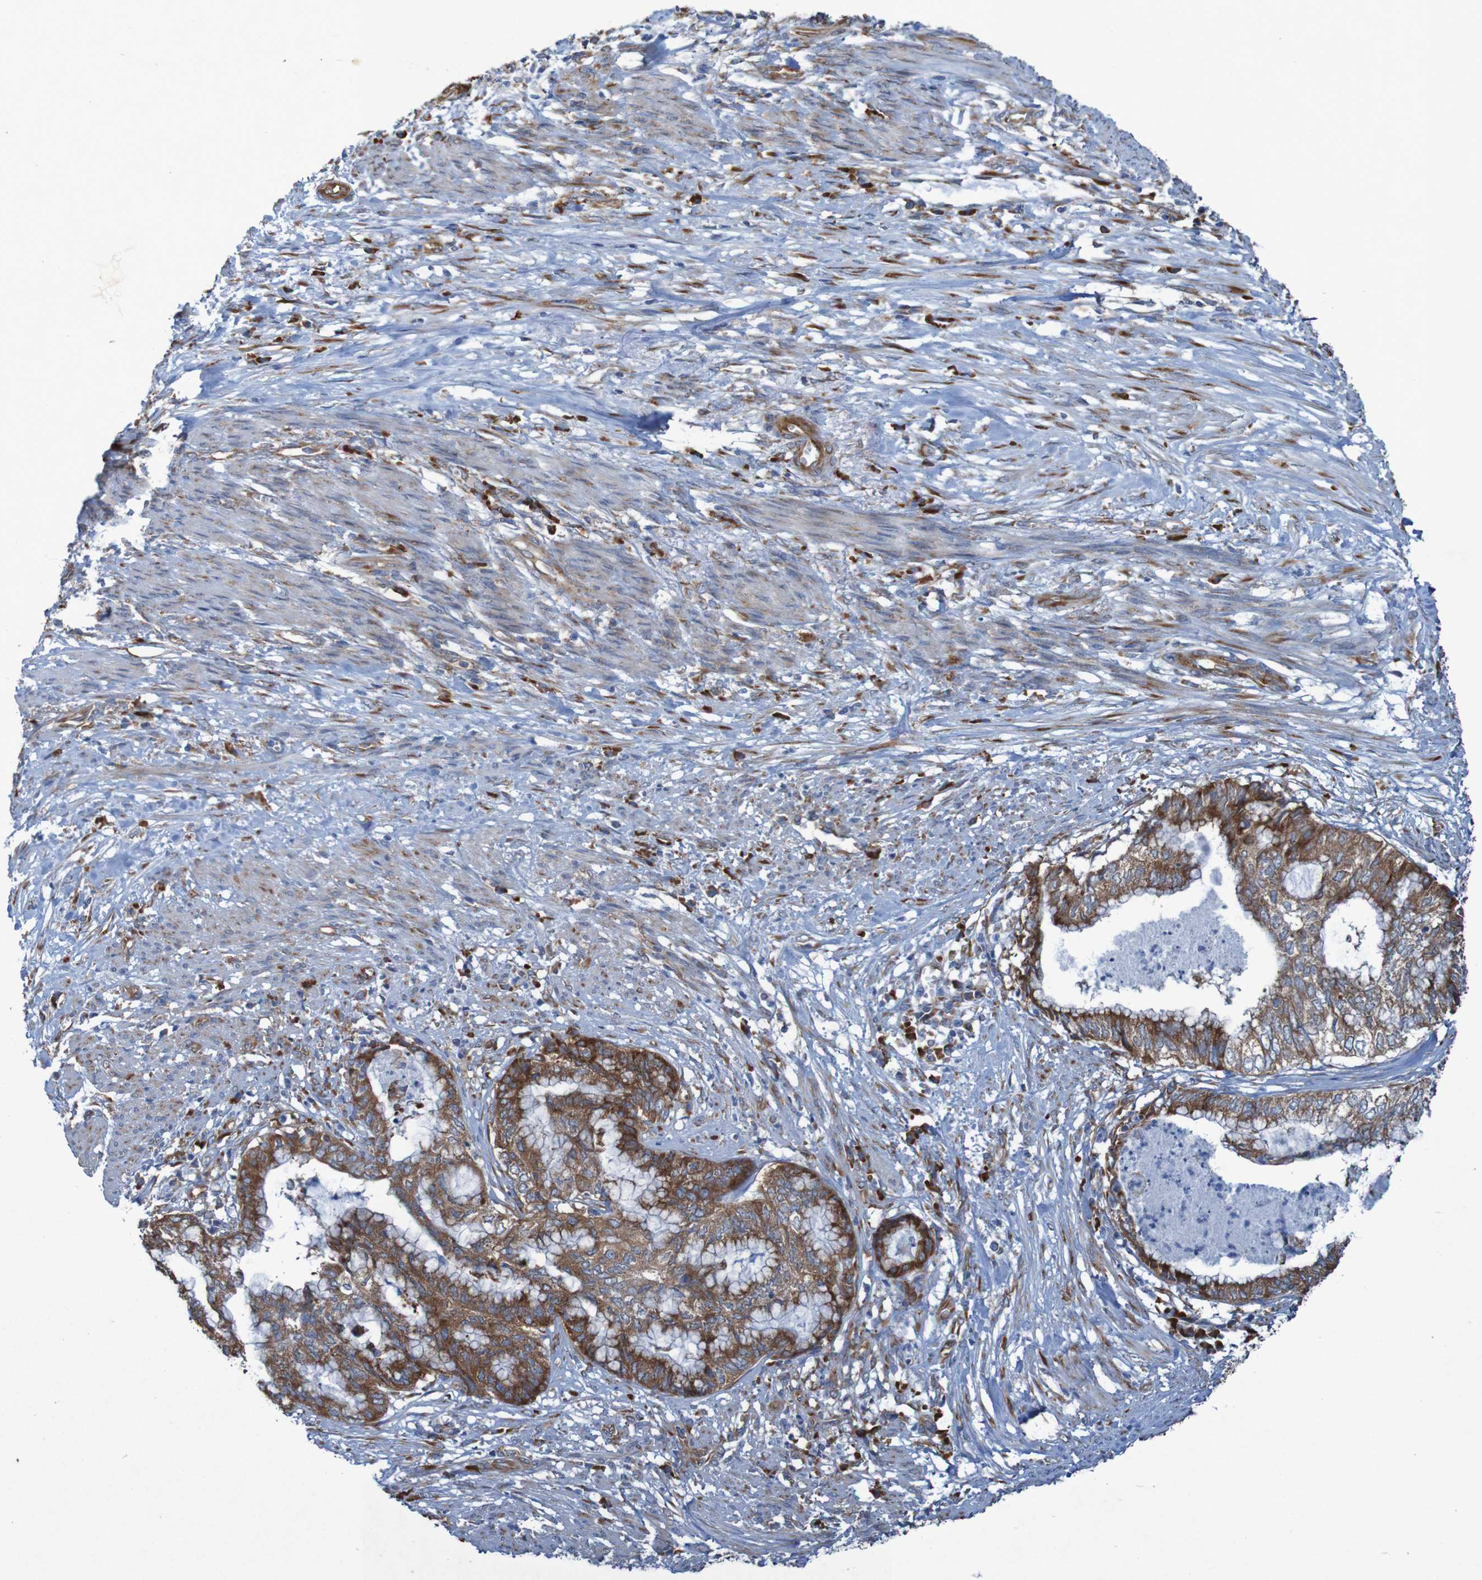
{"staining": {"intensity": "moderate", "quantity": ">75%", "location": "cytoplasmic/membranous"}, "tissue": "endometrial cancer", "cell_type": "Tumor cells", "image_type": "cancer", "snomed": [{"axis": "morphology", "description": "Necrosis, NOS"}, {"axis": "morphology", "description": "Adenocarcinoma, NOS"}, {"axis": "topography", "description": "Endometrium"}], "caption": "Immunohistochemistry (DAB (3,3'-diaminobenzidine)) staining of human adenocarcinoma (endometrial) shows moderate cytoplasmic/membranous protein expression in approximately >75% of tumor cells. (IHC, brightfield microscopy, high magnification).", "gene": "RPL10", "patient": {"sex": "female", "age": 79}}